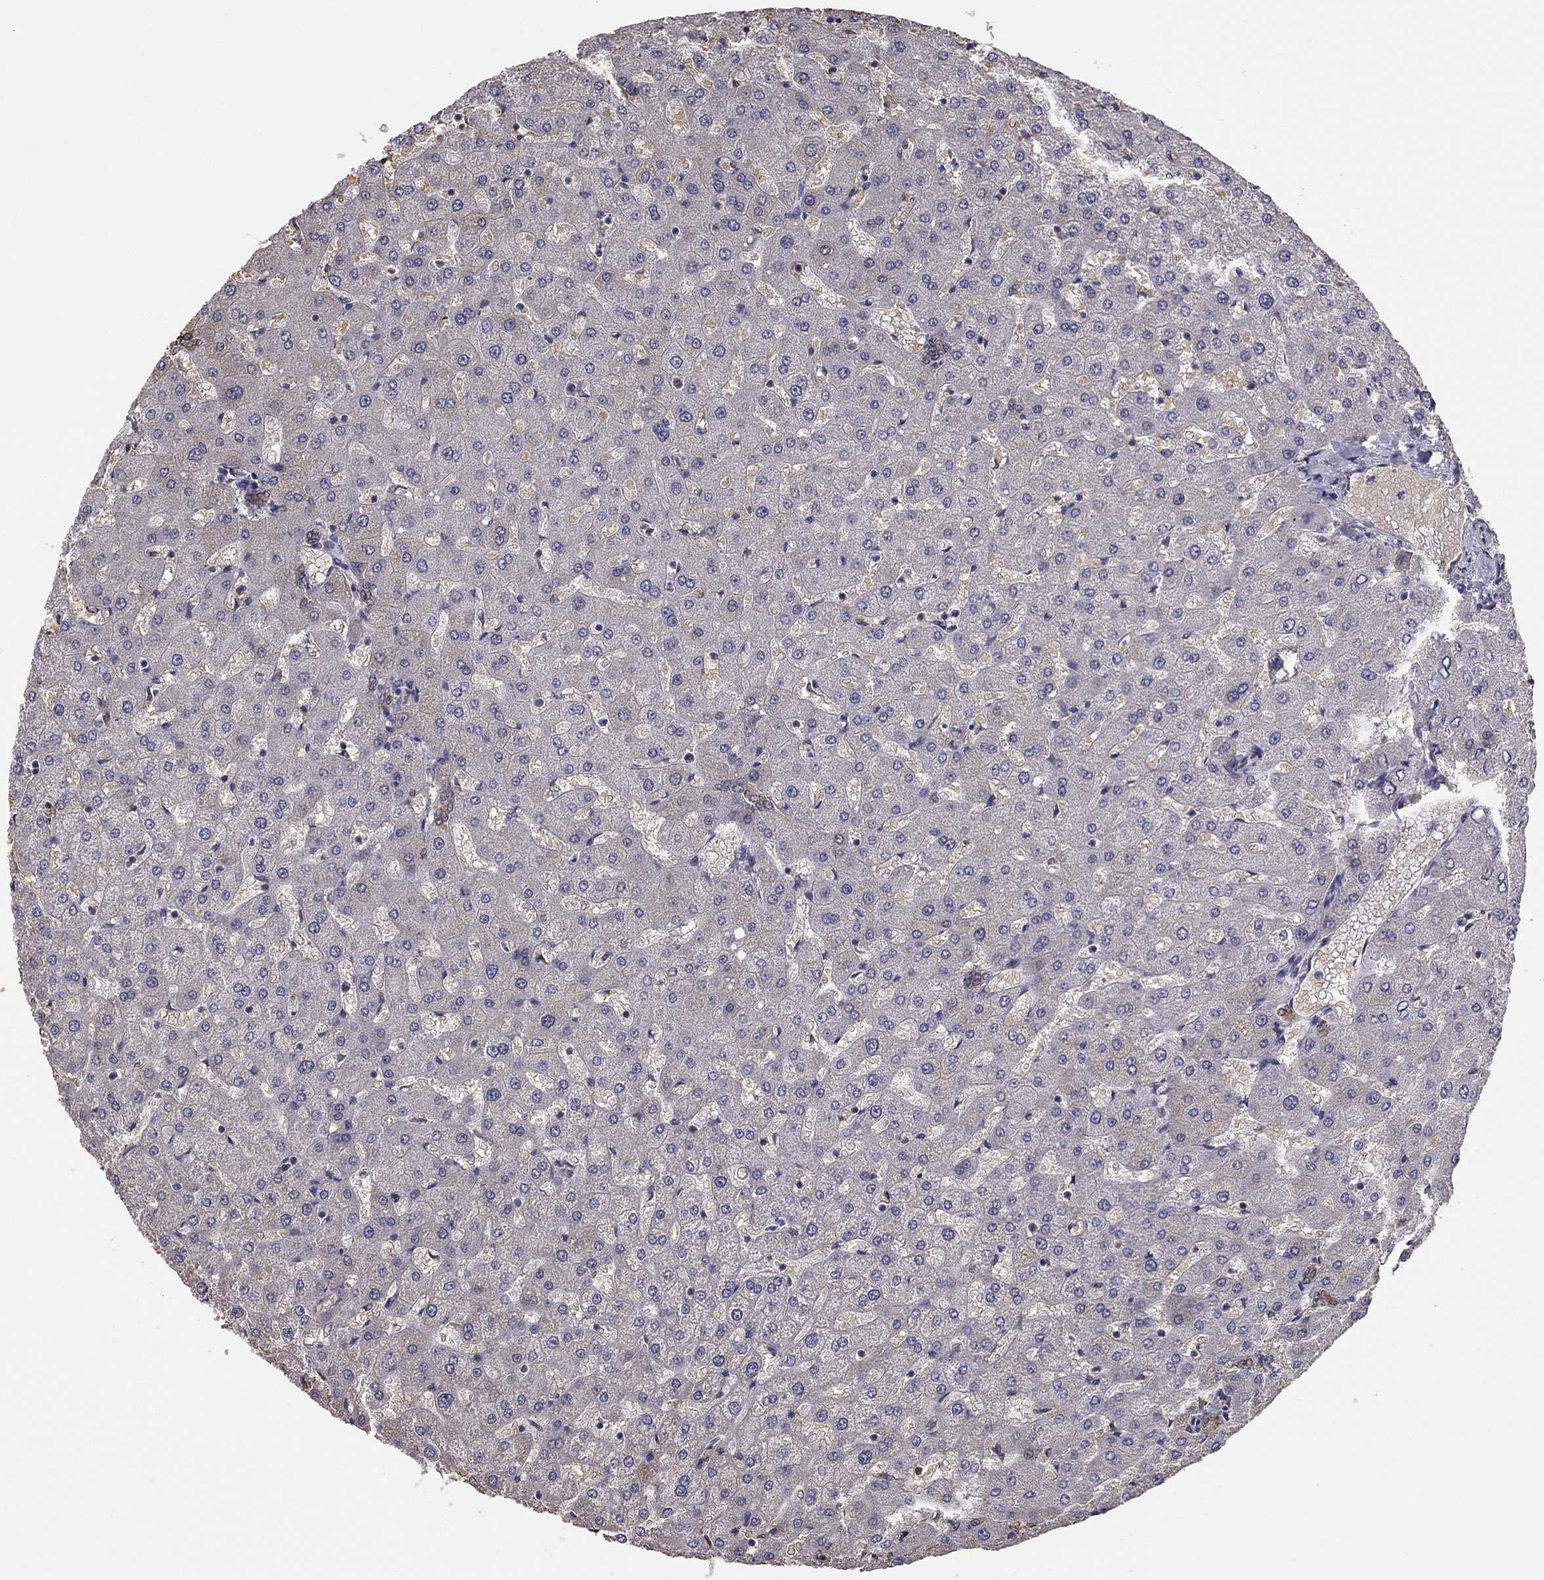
{"staining": {"intensity": "weak", "quantity": ">75%", "location": "cytoplasmic/membranous"}, "tissue": "liver", "cell_type": "Cholangiocytes", "image_type": "normal", "snomed": [{"axis": "morphology", "description": "Normal tissue, NOS"}, {"axis": "topography", "description": "Liver"}], "caption": "This is an image of IHC staining of normal liver, which shows weak positivity in the cytoplasmic/membranous of cholangiocytes.", "gene": "HSPB2", "patient": {"sex": "female", "age": 50}}